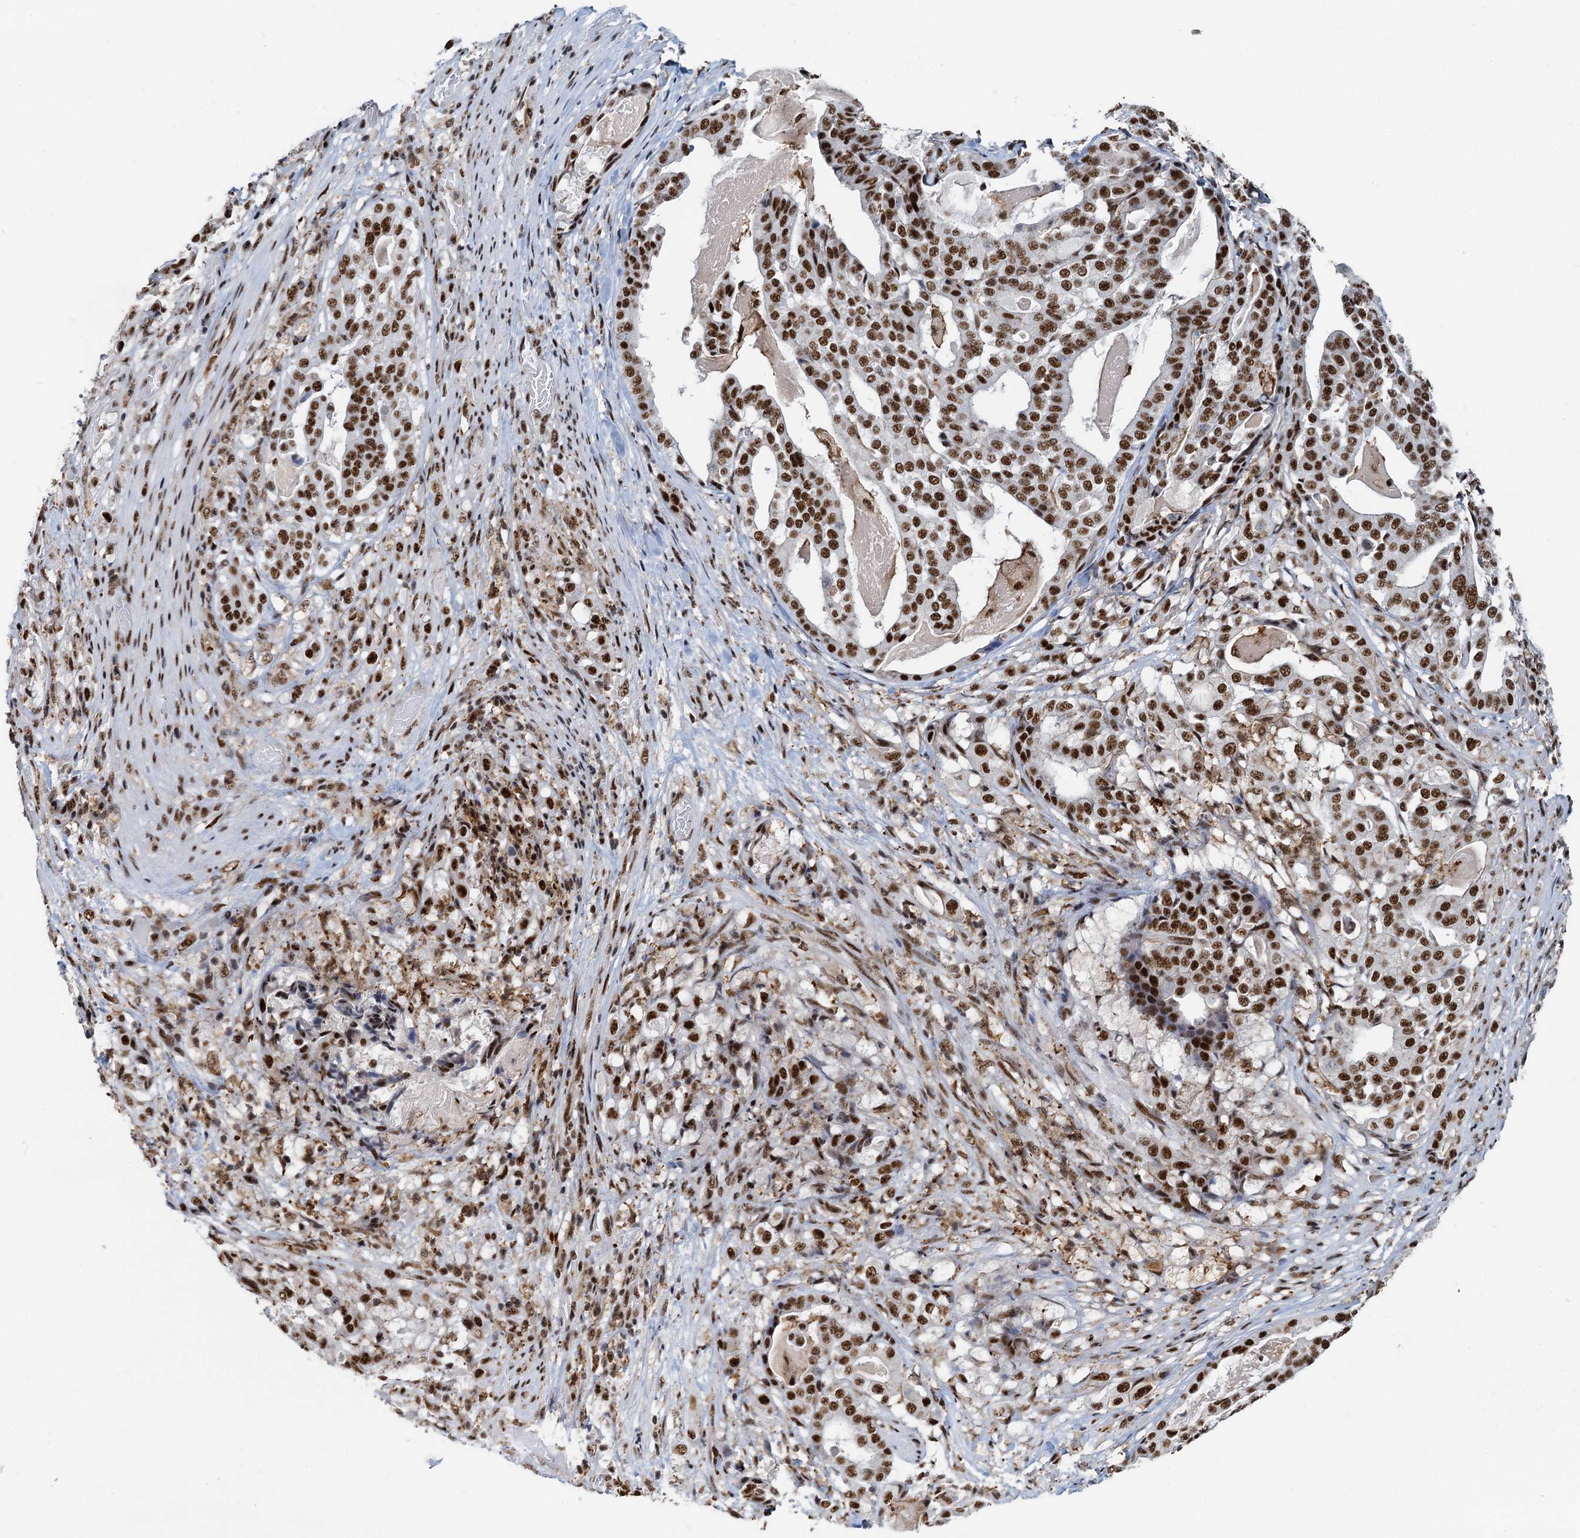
{"staining": {"intensity": "strong", "quantity": ">75%", "location": "nuclear"}, "tissue": "stomach cancer", "cell_type": "Tumor cells", "image_type": "cancer", "snomed": [{"axis": "morphology", "description": "Adenocarcinoma, NOS"}, {"axis": "topography", "description": "Stomach"}], "caption": "Strong nuclear expression for a protein is appreciated in approximately >75% of tumor cells of stomach cancer (adenocarcinoma) using immunohistochemistry.", "gene": "RBM26", "patient": {"sex": "male", "age": 48}}